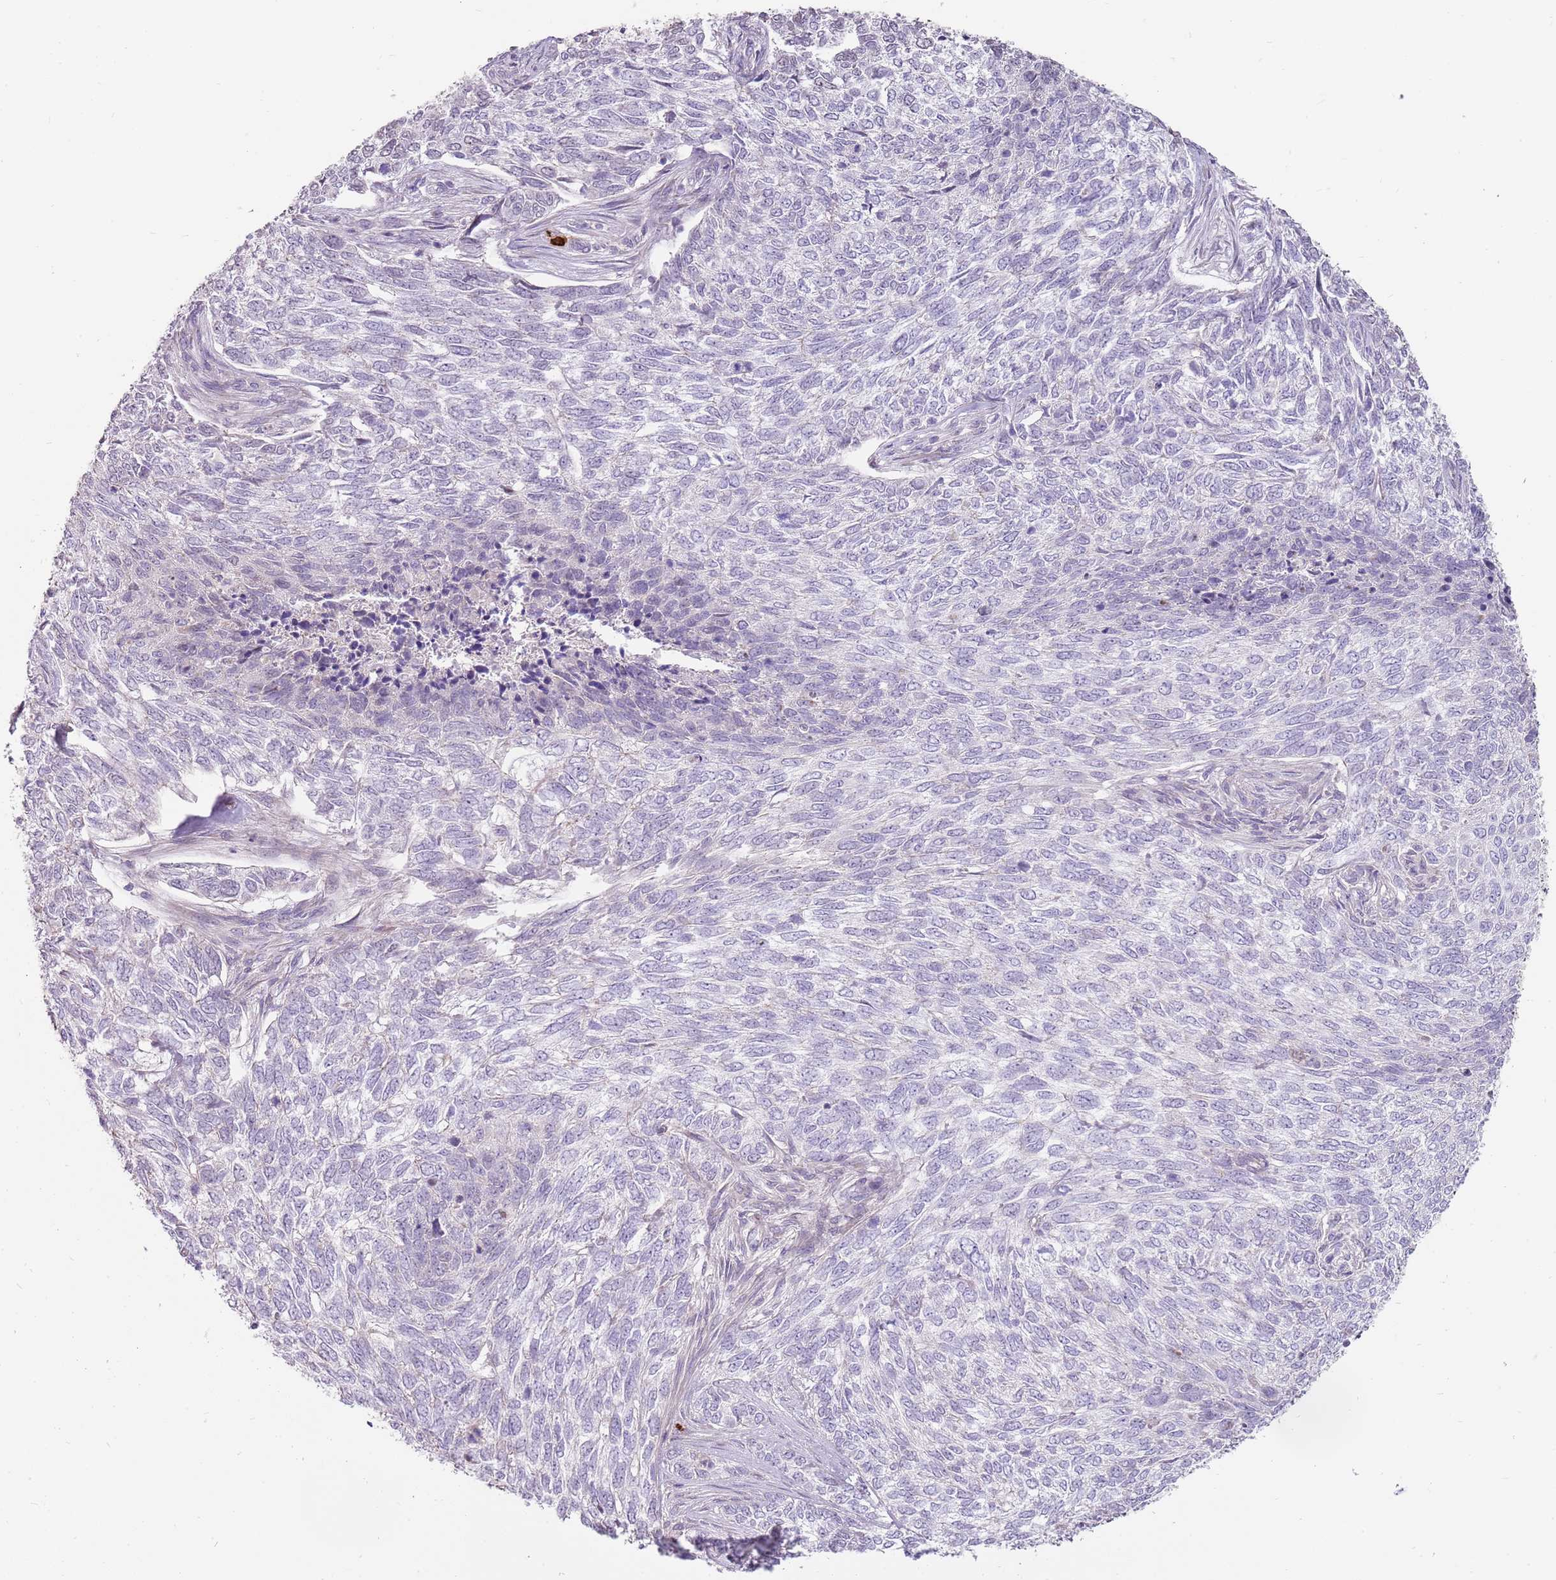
{"staining": {"intensity": "negative", "quantity": "none", "location": "none"}, "tissue": "skin cancer", "cell_type": "Tumor cells", "image_type": "cancer", "snomed": [{"axis": "morphology", "description": "Basal cell carcinoma"}, {"axis": "topography", "description": "Skin"}], "caption": "This image is of skin cancer (basal cell carcinoma) stained with immunohistochemistry to label a protein in brown with the nuclei are counter-stained blue. There is no expression in tumor cells.", "gene": "MCUB", "patient": {"sex": "female", "age": 65}}